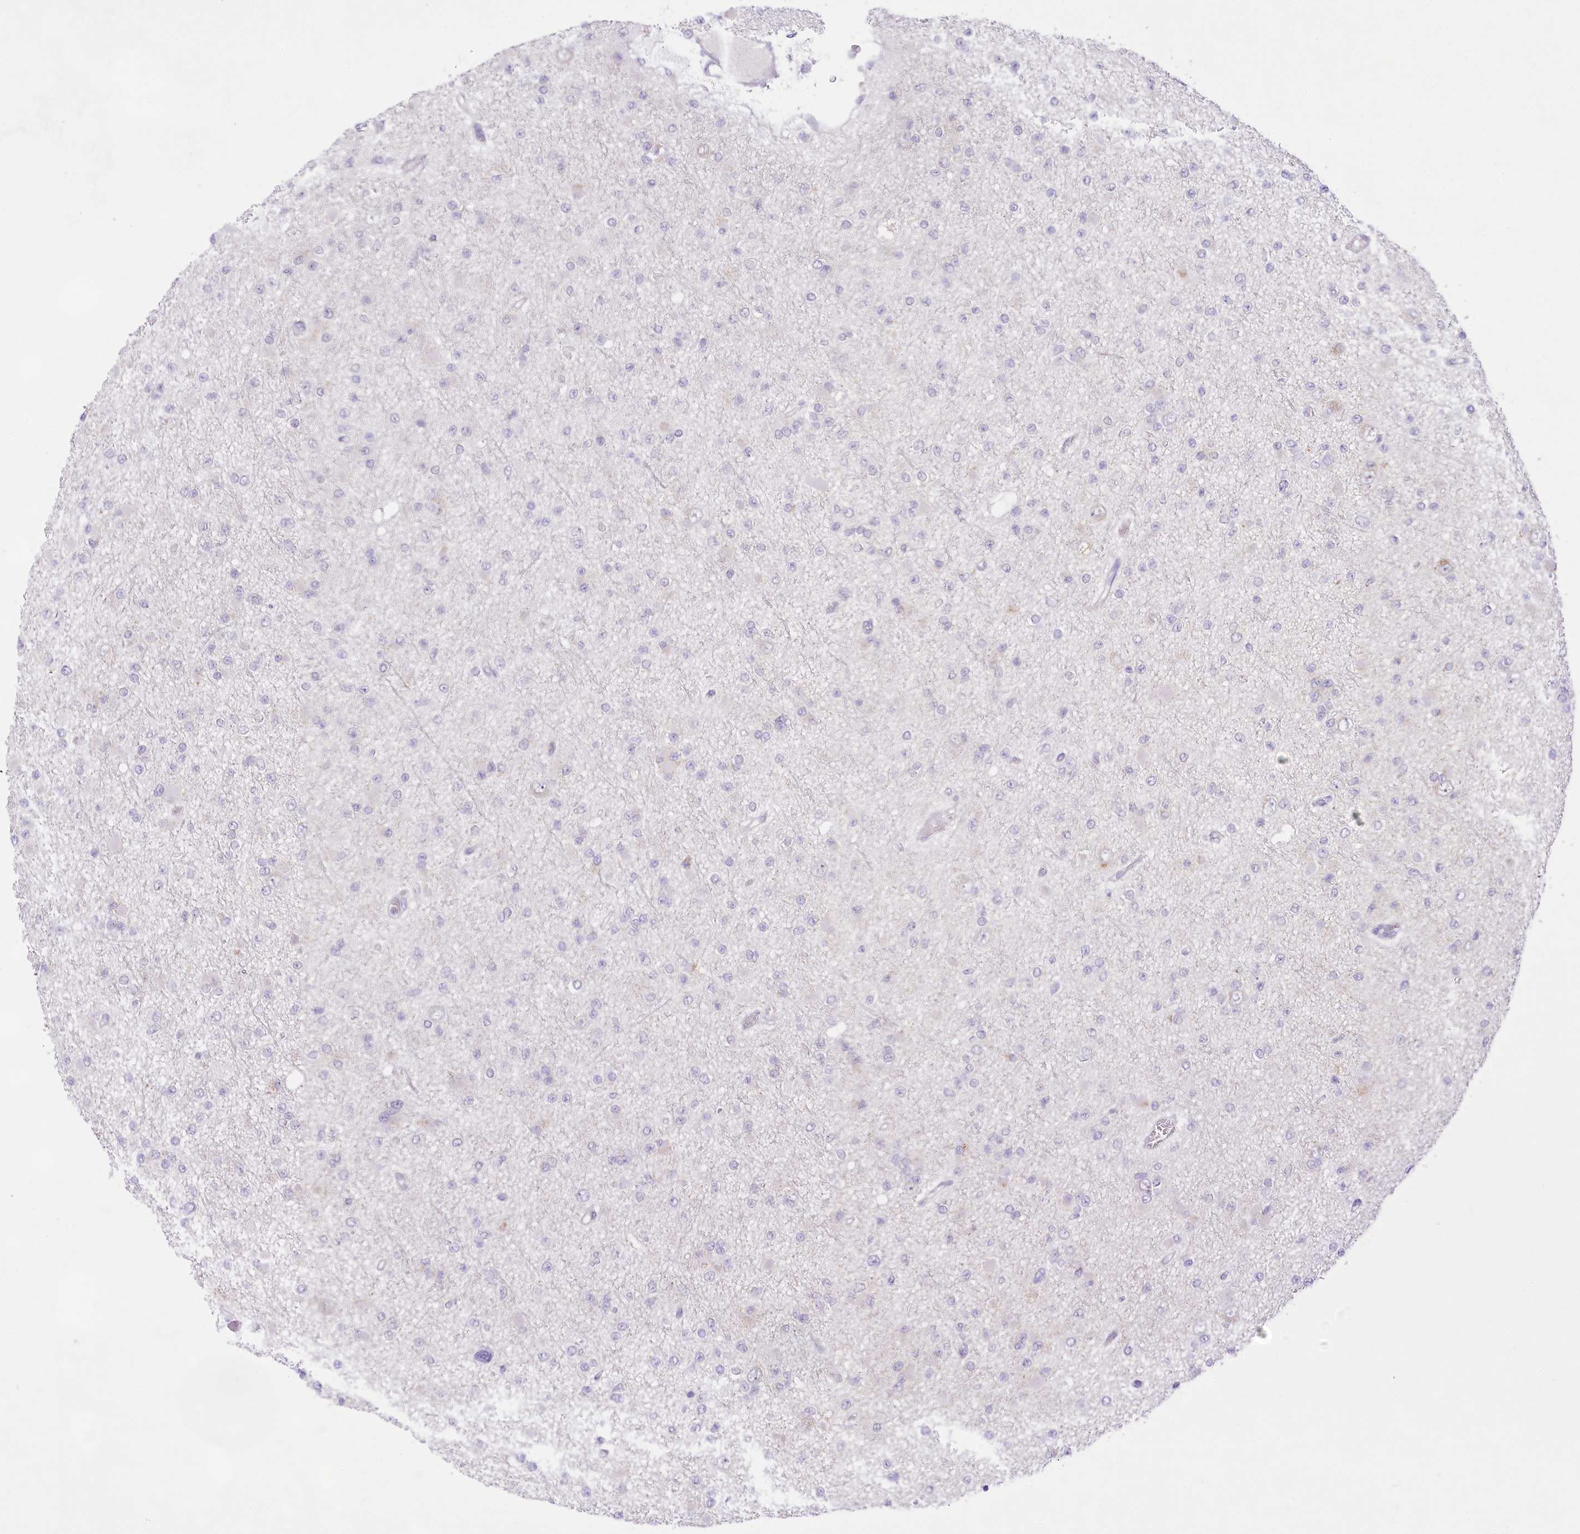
{"staining": {"intensity": "negative", "quantity": "none", "location": "none"}, "tissue": "glioma", "cell_type": "Tumor cells", "image_type": "cancer", "snomed": [{"axis": "morphology", "description": "Glioma, malignant, Low grade"}, {"axis": "topography", "description": "Brain"}], "caption": "Immunohistochemical staining of glioma exhibits no significant positivity in tumor cells. The staining is performed using DAB brown chromogen with nuclei counter-stained in using hematoxylin.", "gene": "CCDC30", "patient": {"sex": "female", "age": 22}}